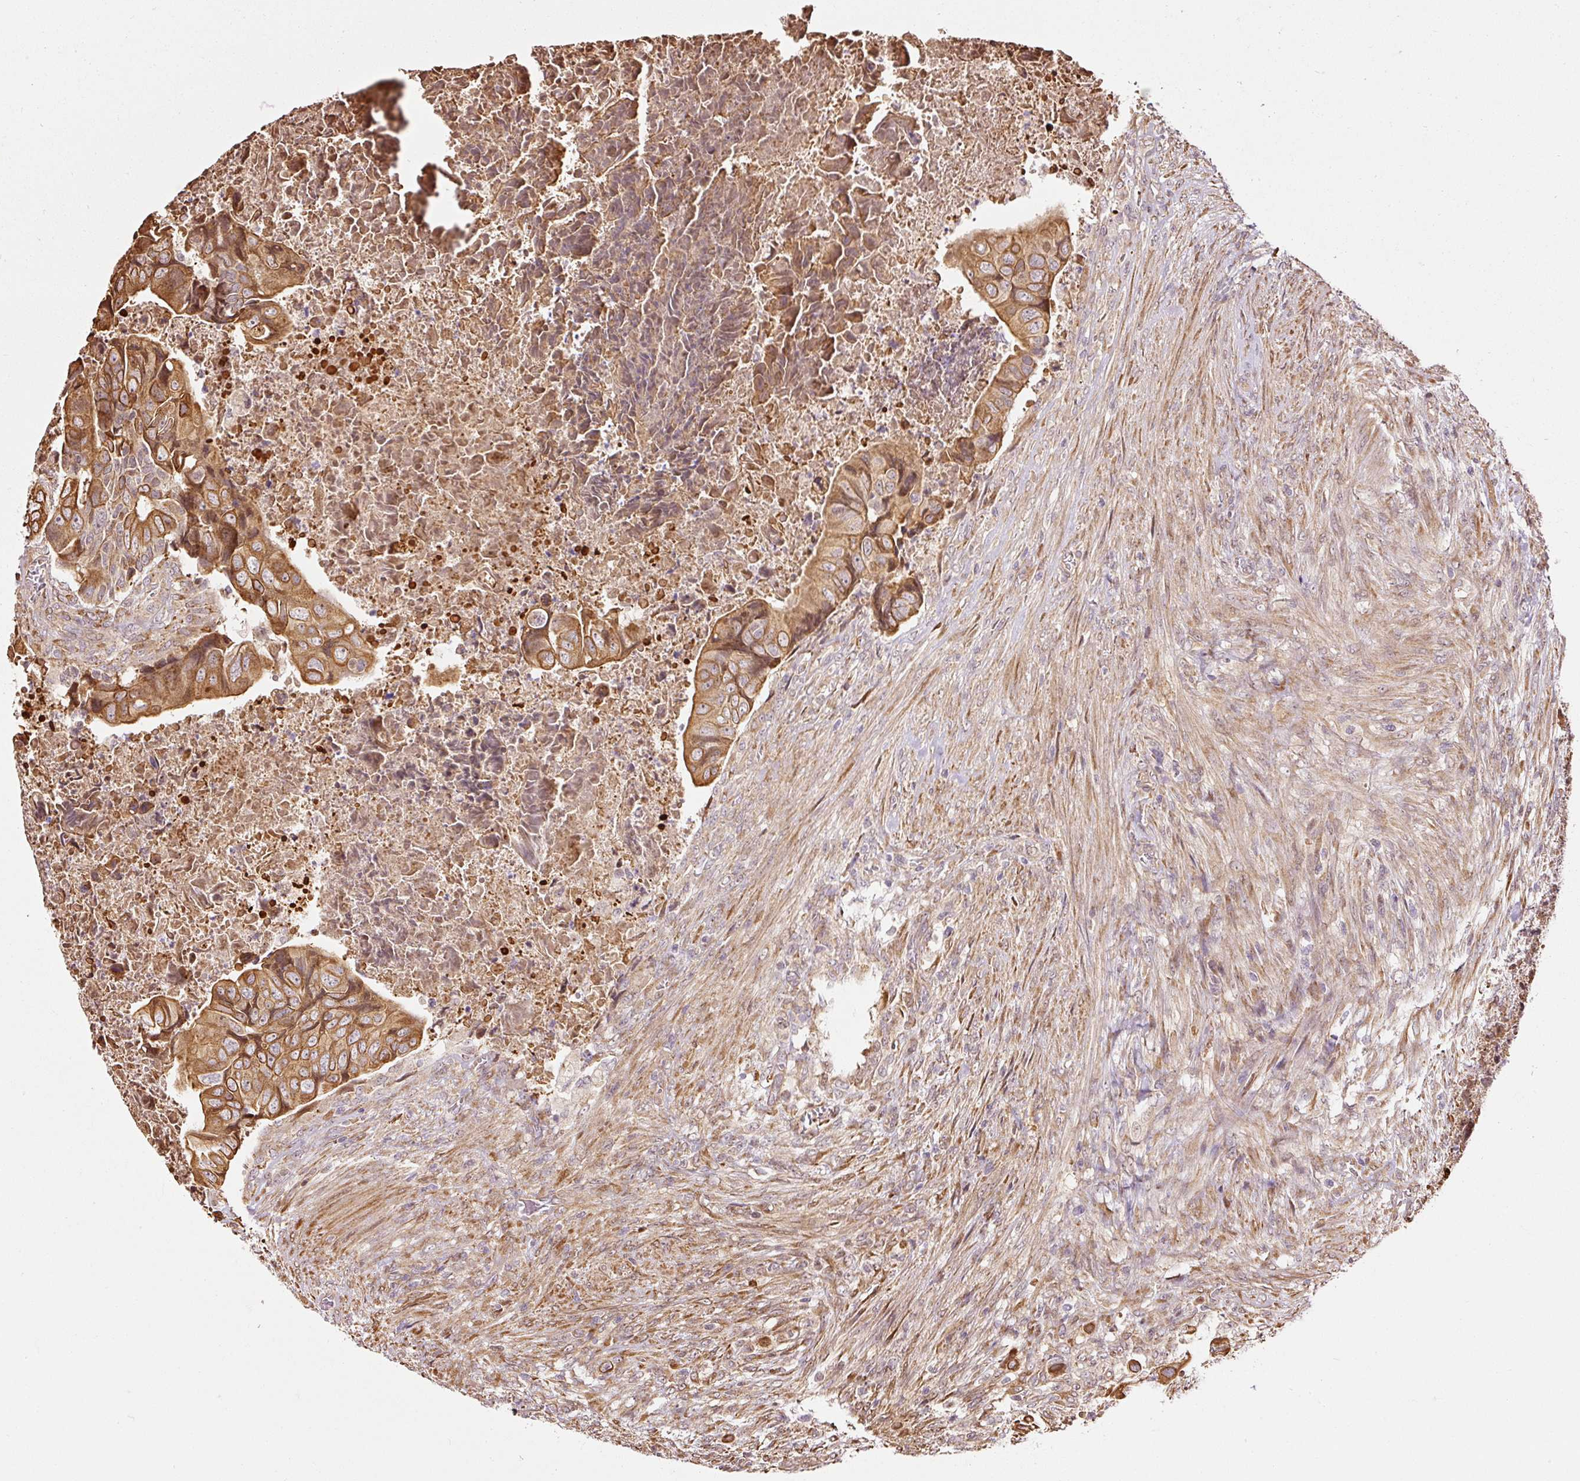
{"staining": {"intensity": "moderate", "quantity": ">75%", "location": "cytoplasmic/membranous"}, "tissue": "colorectal cancer", "cell_type": "Tumor cells", "image_type": "cancer", "snomed": [{"axis": "morphology", "description": "Adenocarcinoma, NOS"}, {"axis": "topography", "description": "Rectum"}], "caption": "Human adenocarcinoma (colorectal) stained with a protein marker demonstrates moderate staining in tumor cells.", "gene": "ETF1", "patient": {"sex": "female", "age": 78}}